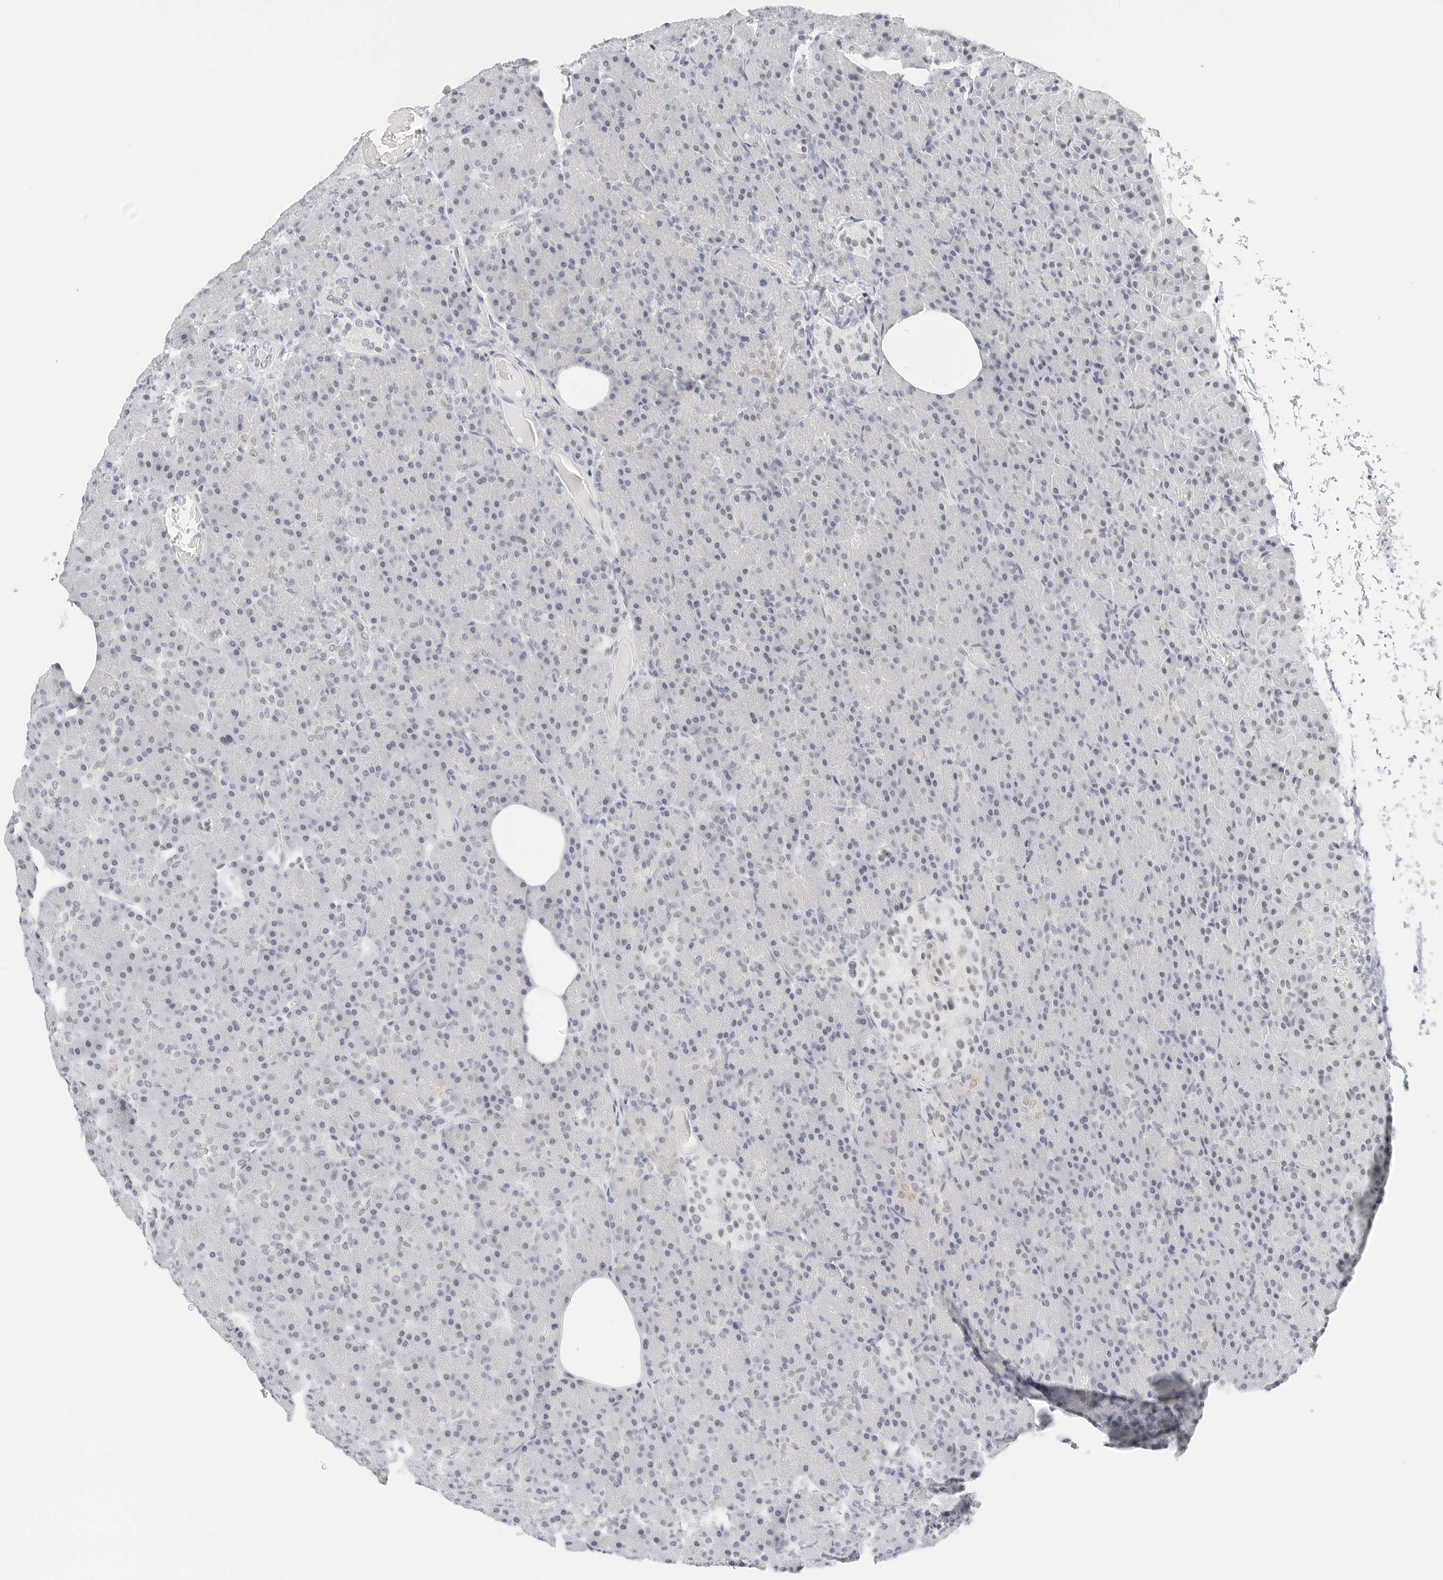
{"staining": {"intensity": "negative", "quantity": "none", "location": "none"}, "tissue": "pancreas", "cell_type": "Exocrine glandular cells", "image_type": "normal", "snomed": [{"axis": "morphology", "description": "Normal tissue, NOS"}, {"axis": "topography", "description": "Pancreas"}], "caption": "High magnification brightfield microscopy of benign pancreas stained with DAB (brown) and counterstained with hematoxylin (blue): exocrine glandular cells show no significant staining.", "gene": "CD22", "patient": {"sex": "female", "age": 43}}